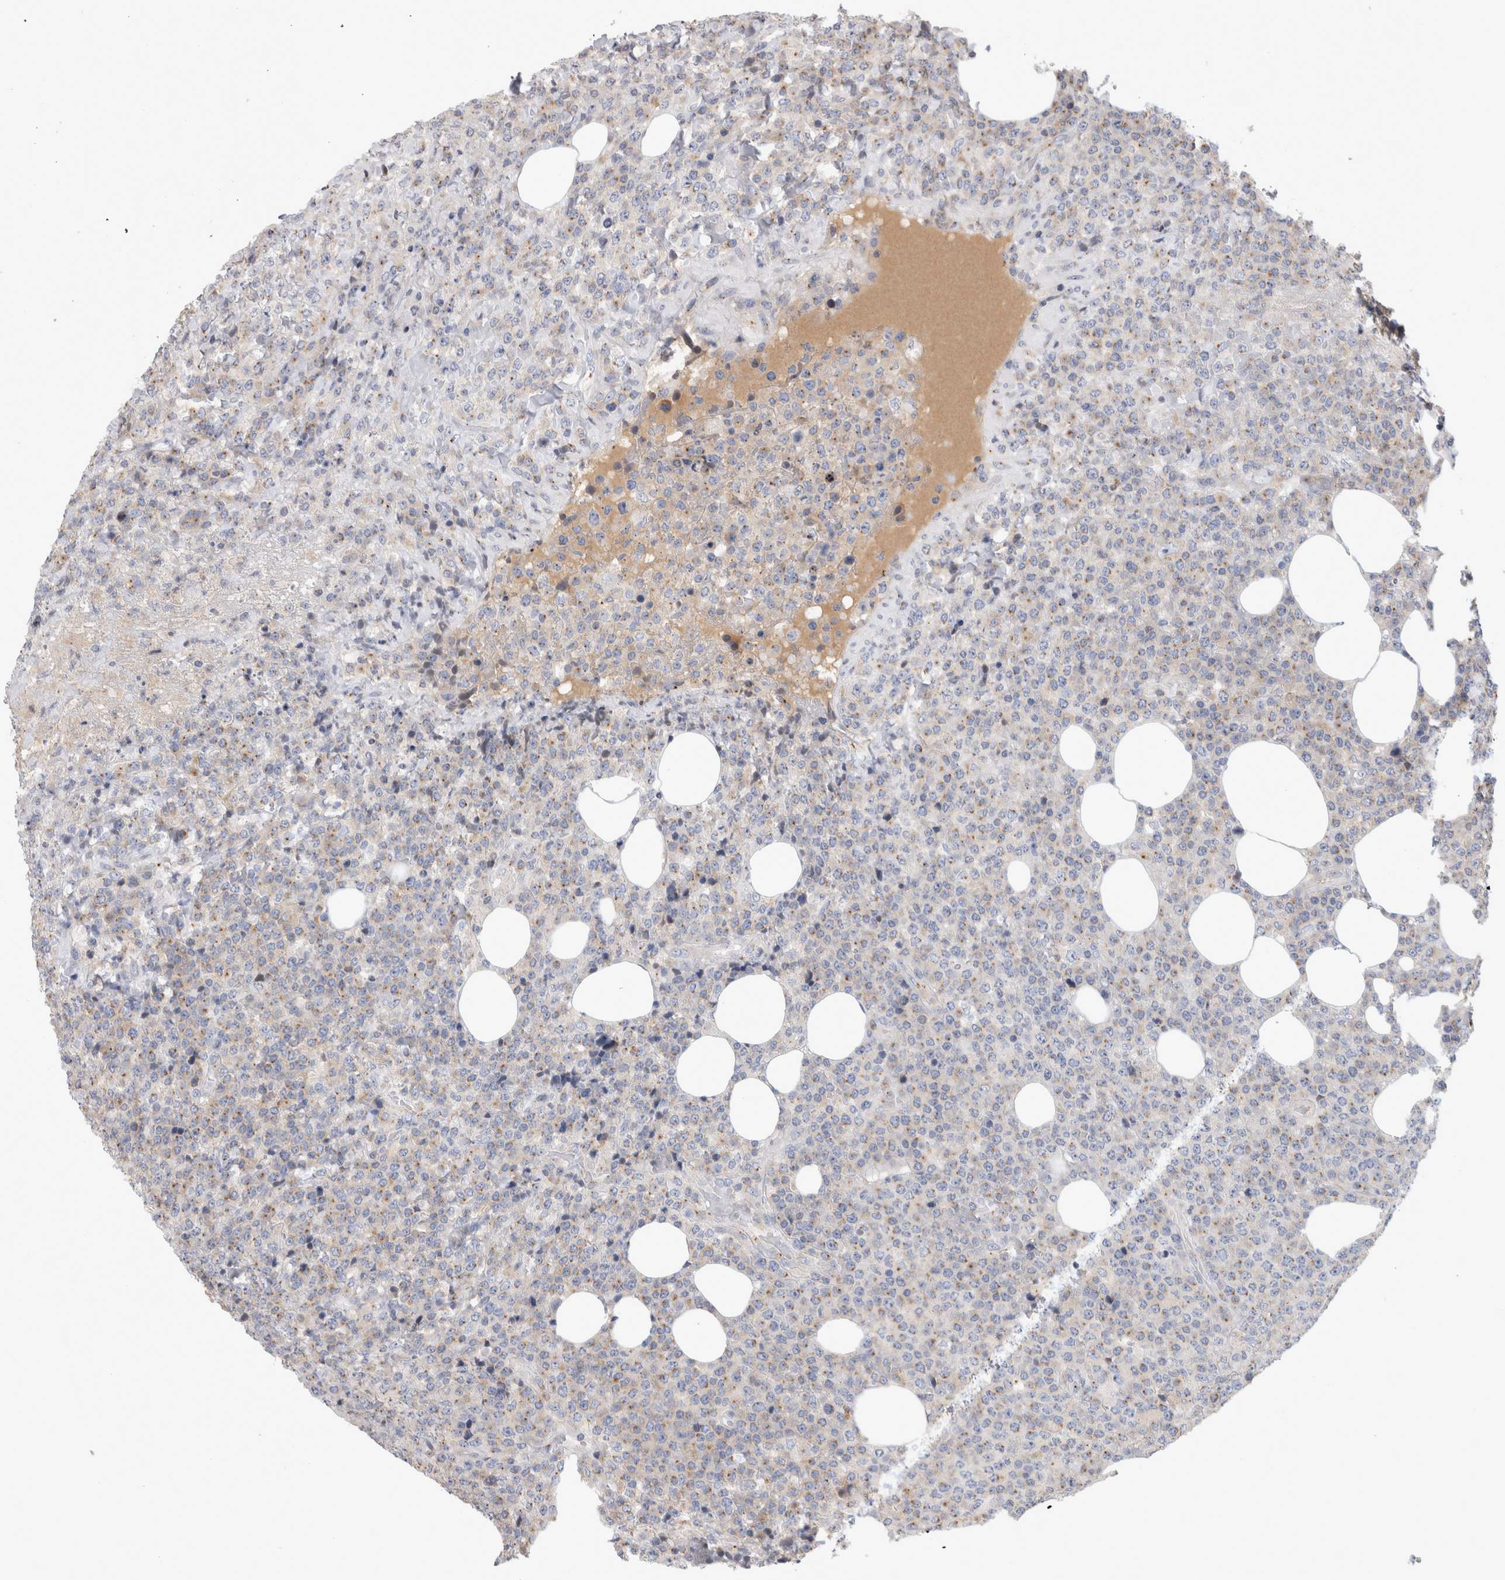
{"staining": {"intensity": "weak", "quantity": "25%-75%", "location": "cytoplasmic/membranous"}, "tissue": "lymphoma", "cell_type": "Tumor cells", "image_type": "cancer", "snomed": [{"axis": "morphology", "description": "Malignant lymphoma, non-Hodgkin's type, High grade"}, {"axis": "topography", "description": "Lymph node"}], "caption": "Immunohistochemistry (IHC) of high-grade malignant lymphoma, non-Hodgkin's type shows low levels of weak cytoplasmic/membranous positivity in approximately 25%-75% of tumor cells. (DAB IHC, brown staining for protein, blue staining for nuclei).", "gene": "AKAP9", "patient": {"sex": "male", "age": 13}}